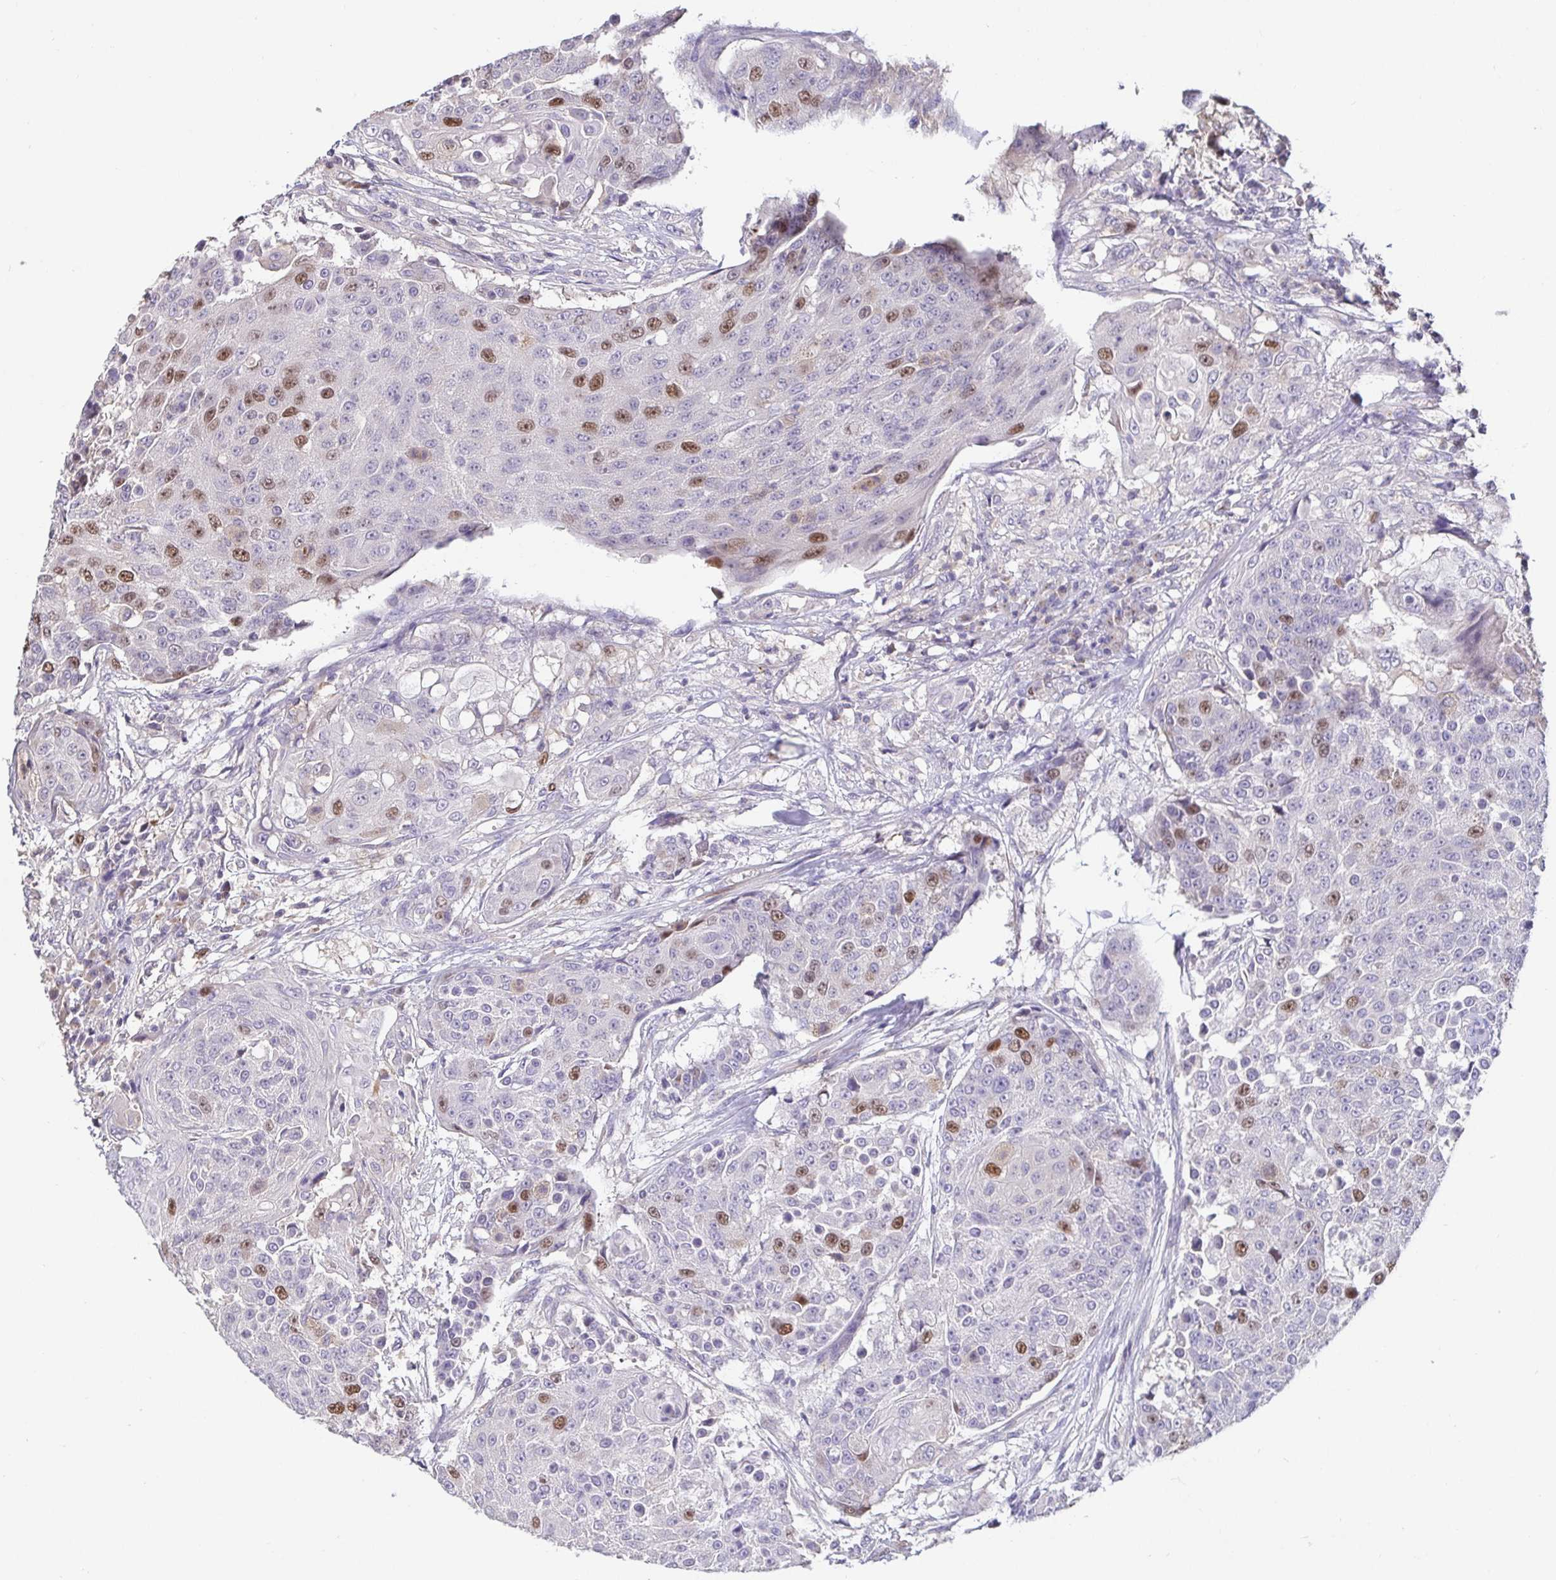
{"staining": {"intensity": "moderate", "quantity": "<25%", "location": "nuclear"}, "tissue": "urothelial cancer", "cell_type": "Tumor cells", "image_type": "cancer", "snomed": [{"axis": "morphology", "description": "Urothelial carcinoma, High grade"}, {"axis": "topography", "description": "Urinary bladder"}], "caption": "Protein staining of high-grade urothelial carcinoma tissue displays moderate nuclear positivity in about <25% of tumor cells. (DAB (3,3'-diaminobenzidine) IHC, brown staining for protein, blue staining for nuclei).", "gene": "ANLN", "patient": {"sex": "female", "age": 63}}